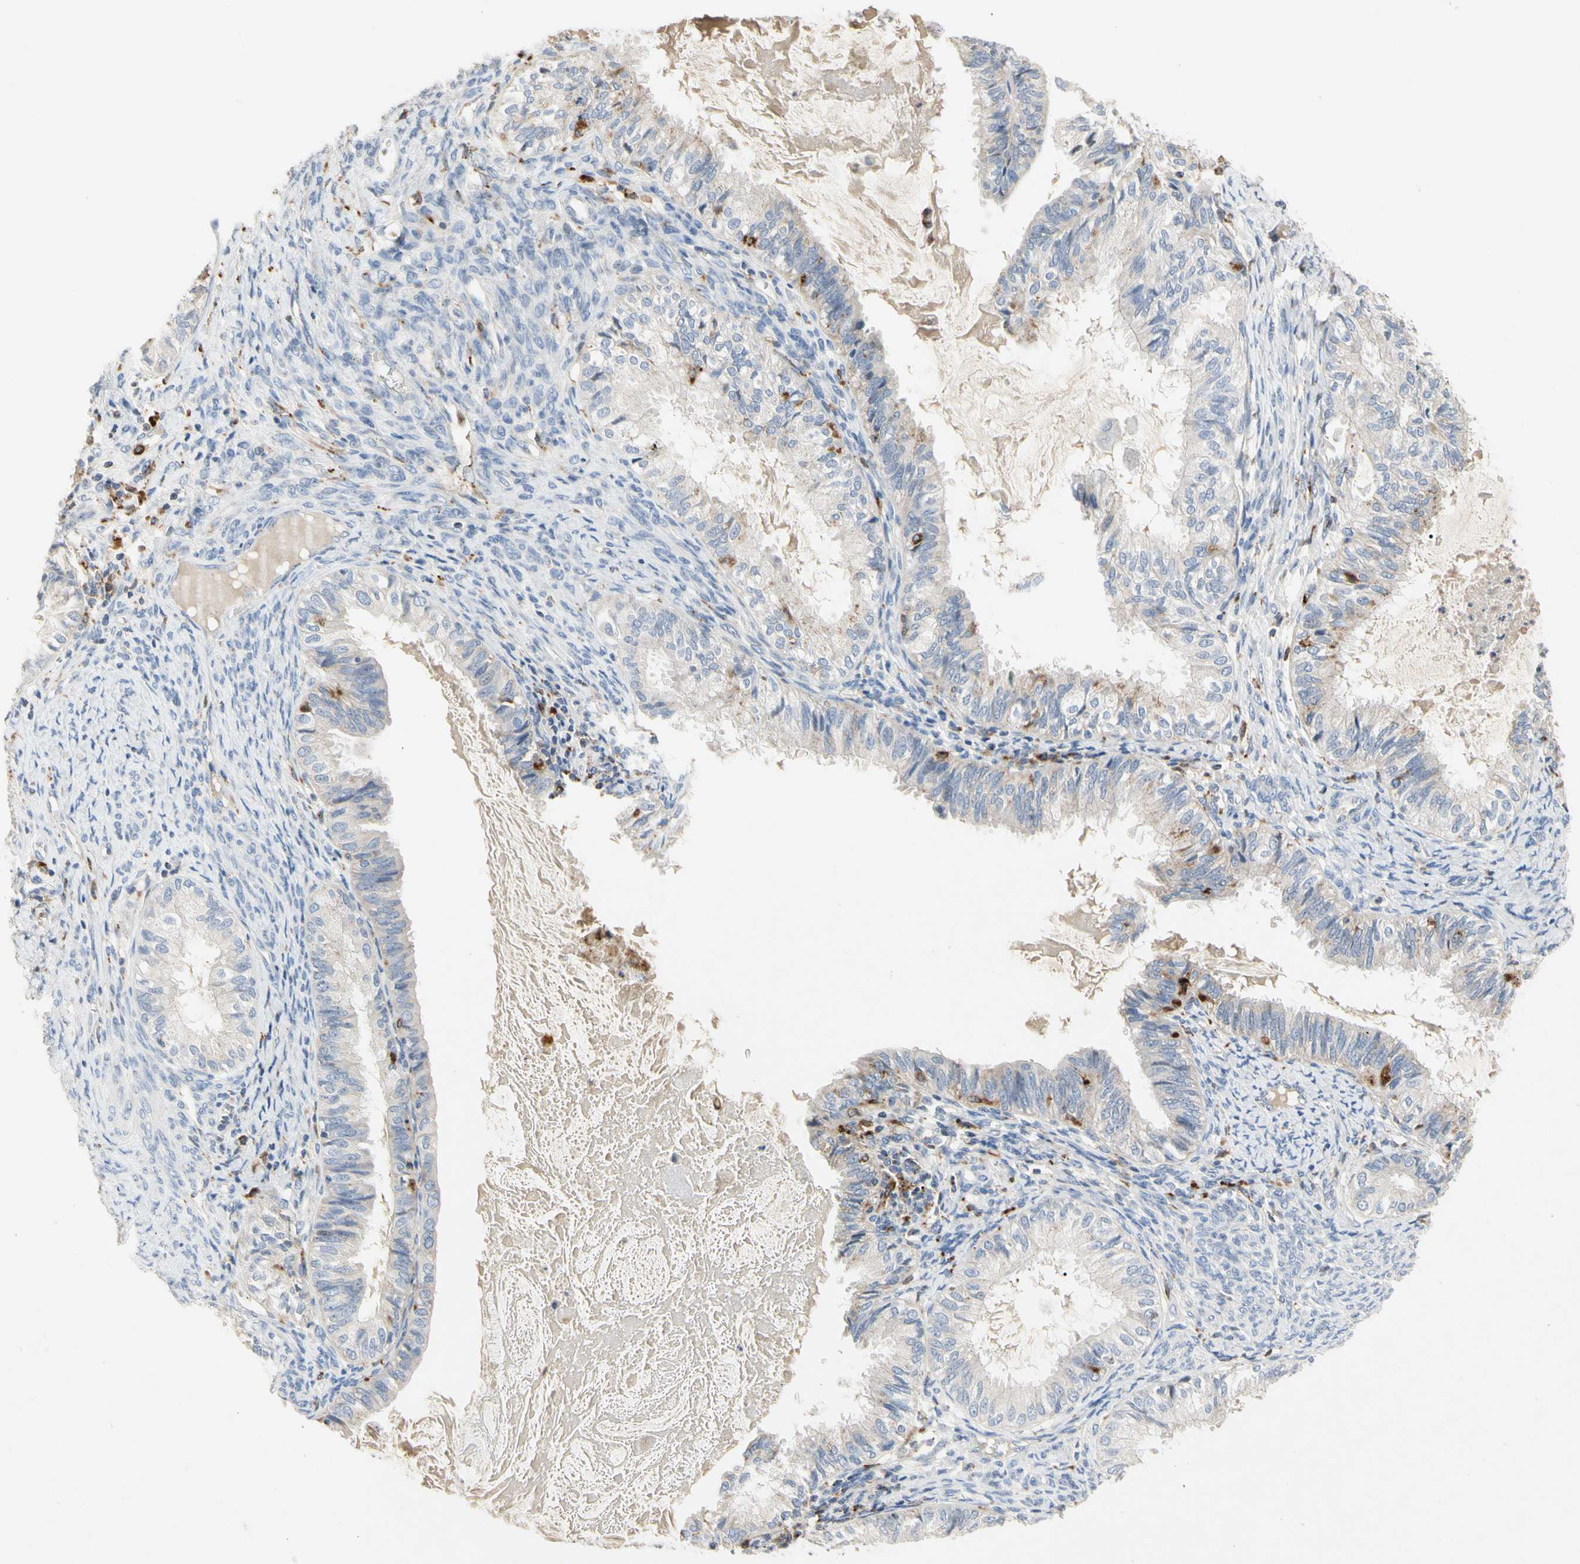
{"staining": {"intensity": "weak", "quantity": "<25%", "location": "cytoplasmic/membranous"}, "tissue": "cervical cancer", "cell_type": "Tumor cells", "image_type": "cancer", "snomed": [{"axis": "morphology", "description": "Normal tissue, NOS"}, {"axis": "morphology", "description": "Adenocarcinoma, NOS"}, {"axis": "topography", "description": "Cervix"}, {"axis": "topography", "description": "Endometrium"}], "caption": "Image shows no protein expression in tumor cells of cervical cancer (adenocarcinoma) tissue.", "gene": "ADA2", "patient": {"sex": "female", "age": 86}}